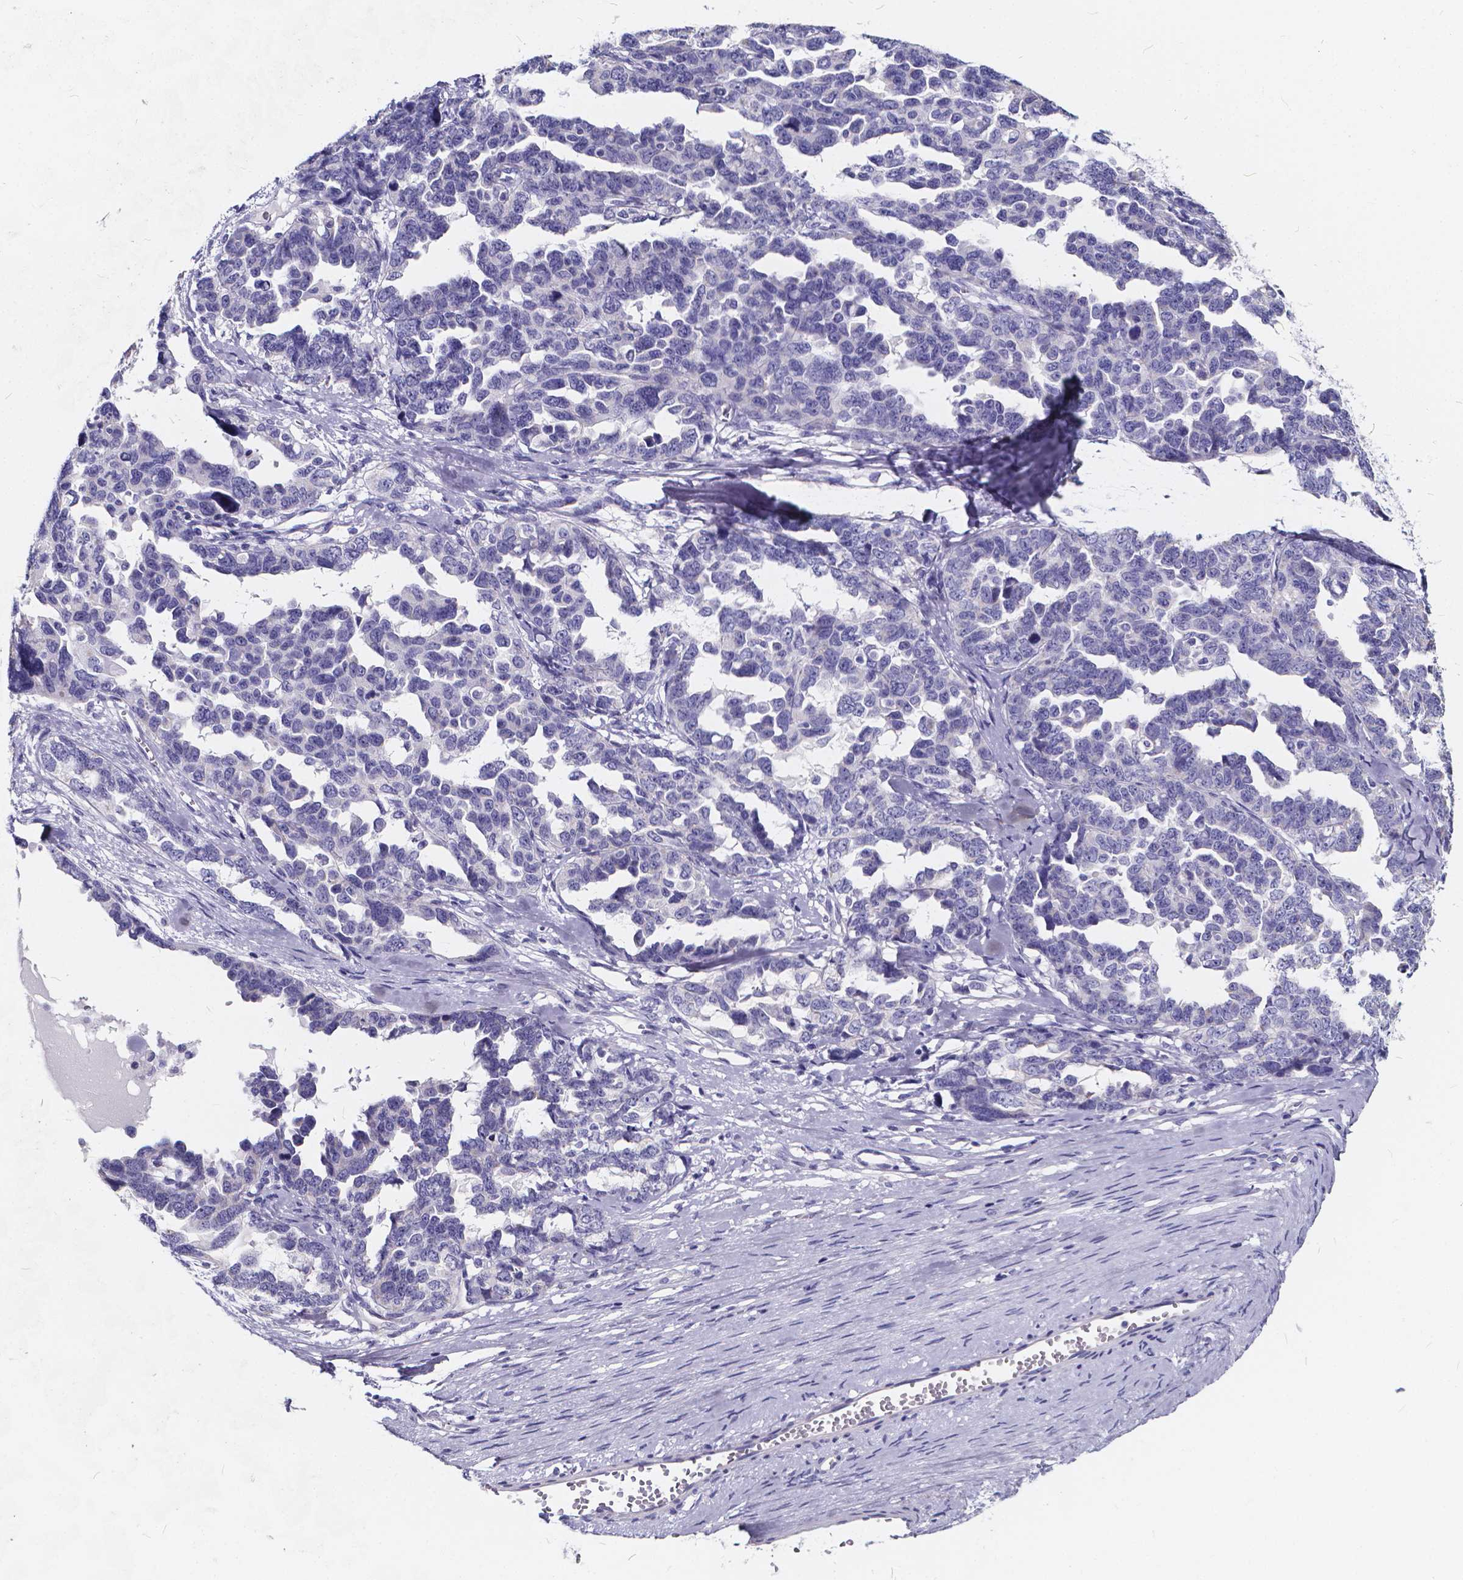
{"staining": {"intensity": "negative", "quantity": "none", "location": "none"}, "tissue": "ovarian cancer", "cell_type": "Tumor cells", "image_type": "cancer", "snomed": [{"axis": "morphology", "description": "Cystadenocarcinoma, serous, NOS"}, {"axis": "topography", "description": "Ovary"}], "caption": "Tumor cells show no significant staining in ovarian cancer.", "gene": "SPEF2", "patient": {"sex": "female", "age": 69}}